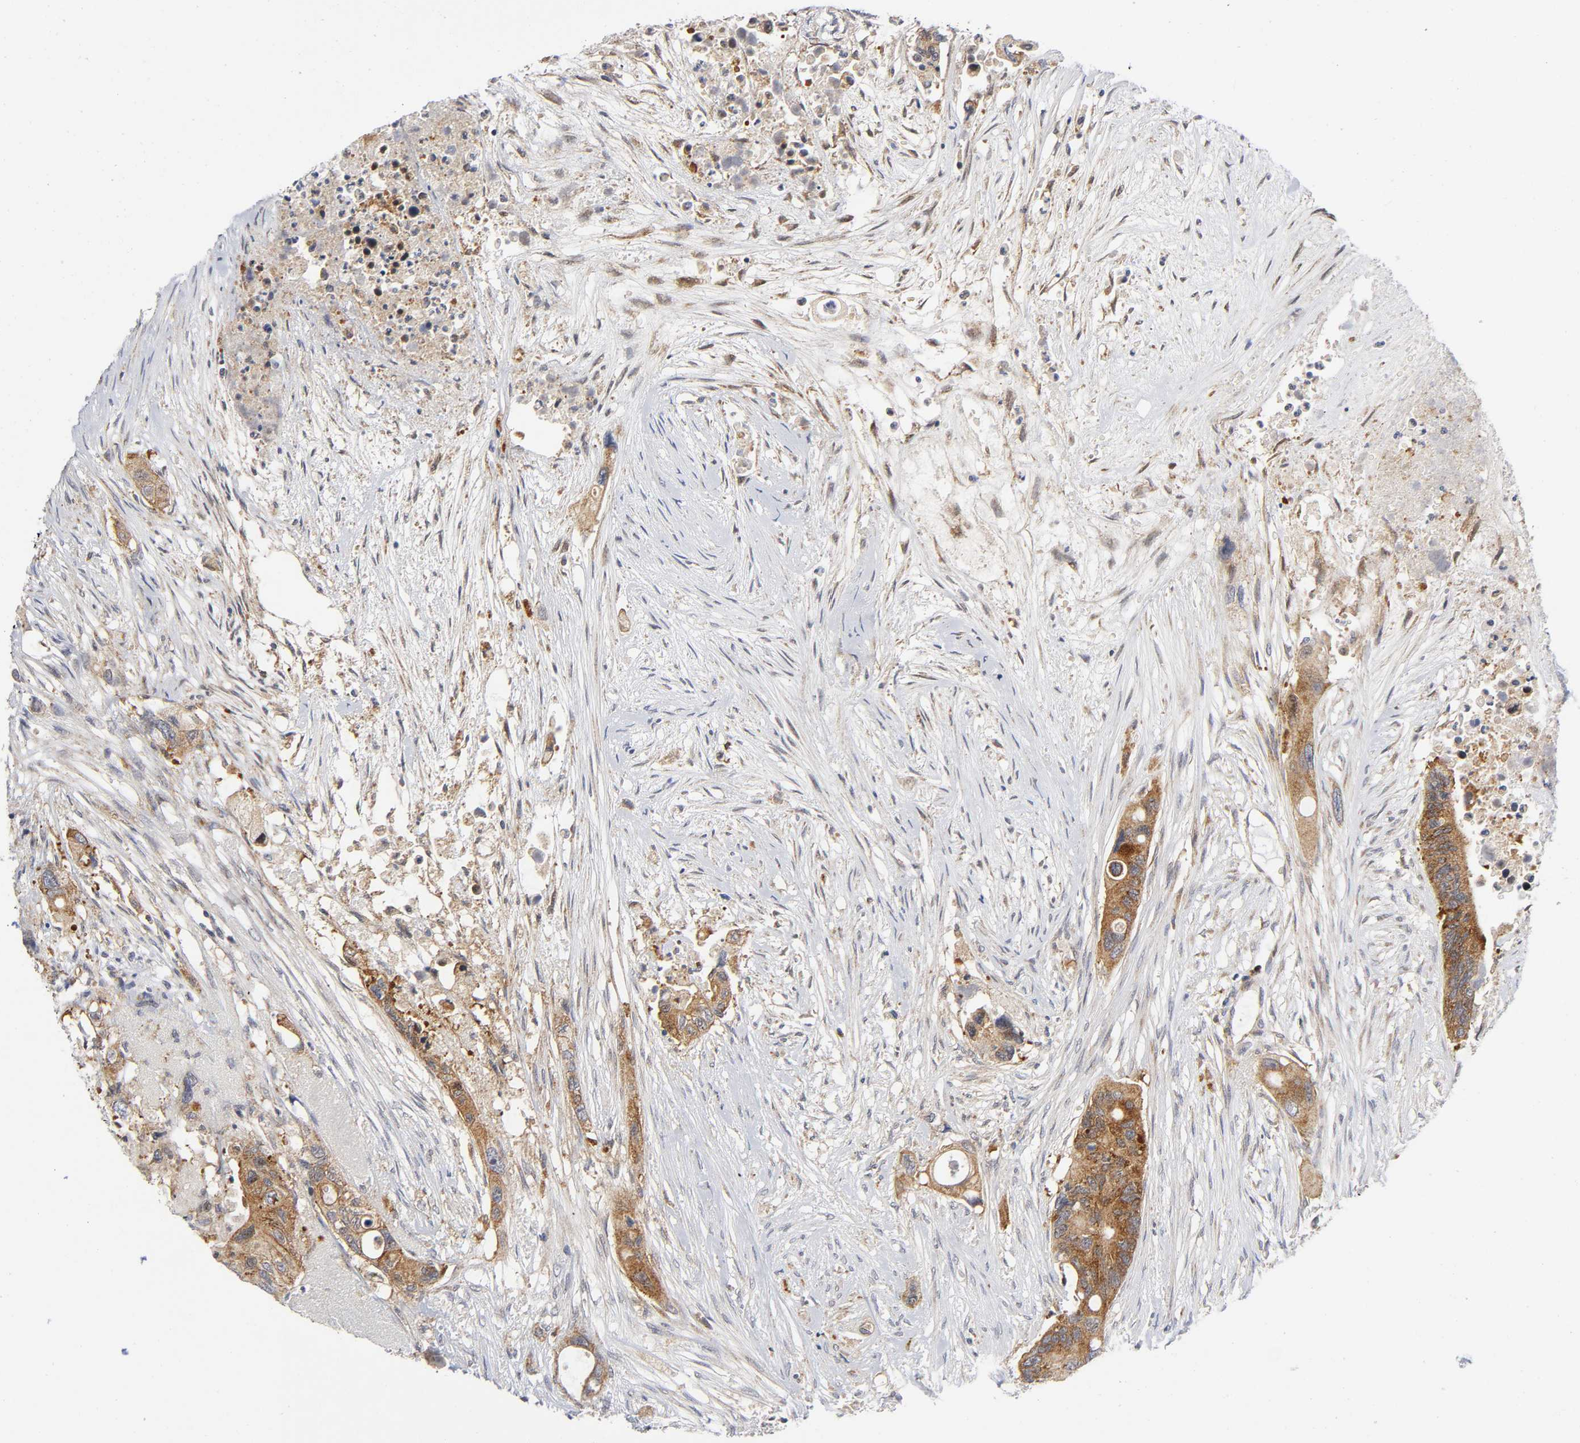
{"staining": {"intensity": "strong", "quantity": ">75%", "location": "cytoplasmic/membranous"}, "tissue": "colorectal cancer", "cell_type": "Tumor cells", "image_type": "cancer", "snomed": [{"axis": "morphology", "description": "Adenocarcinoma, NOS"}, {"axis": "topography", "description": "Colon"}], "caption": "Brown immunohistochemical staining in human adenocarcinoma (colorectal) exhibits strong cytoplasmic/membranous positivity in approximately >75% of tumor cells. The staining was performed using DAB (3,3'-diaminobenzidine), with brown indicating positive protein expression. Nuclei are stained blue with hematoxylin.", "gene": "EIF5", "patient": {"sex": "female", "age": 57}}